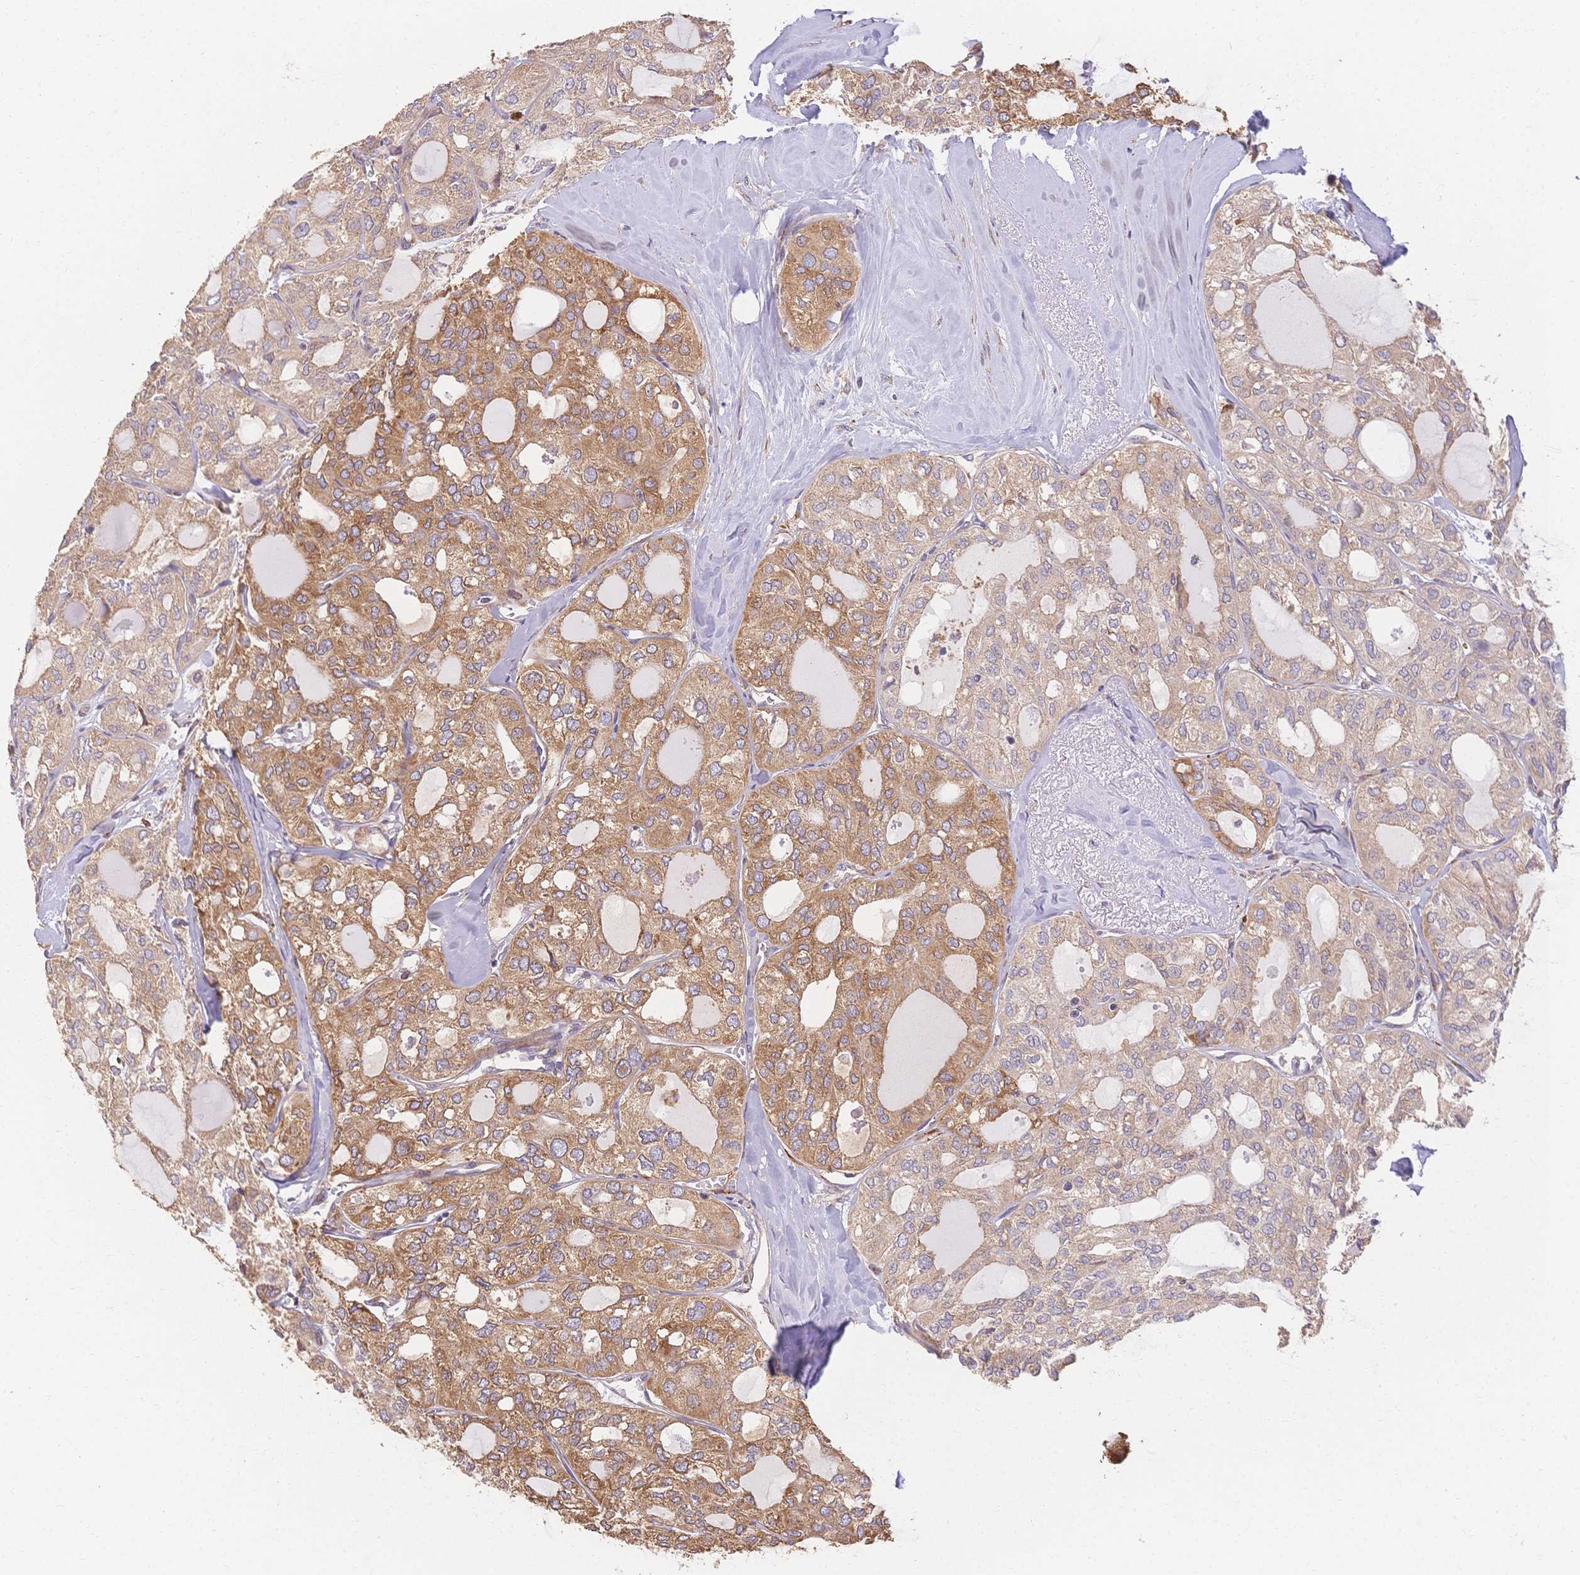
{"staining": {"intensity": "moderate", "quantity": "25%-75%", "location": "cytoplasmic/membranous"}, "tissue": "thyroid cancer", "cell_type": "Tumor cells", "image_type": "cancer", "snomed": [{"axis": "morphology", "description": "Follicular adenoma carcinoma, NOS"}, {"axis": "topography", "description": "Thyroid gland"}], "caption": "Immunohistochemical staining of thyroid cancer displays moderate cytoplasmic/membranous protein expression in about 25%-75% of tumor cells.", "gene": "HS3ST5", "patient": {"sex": "male", "age": 75}}